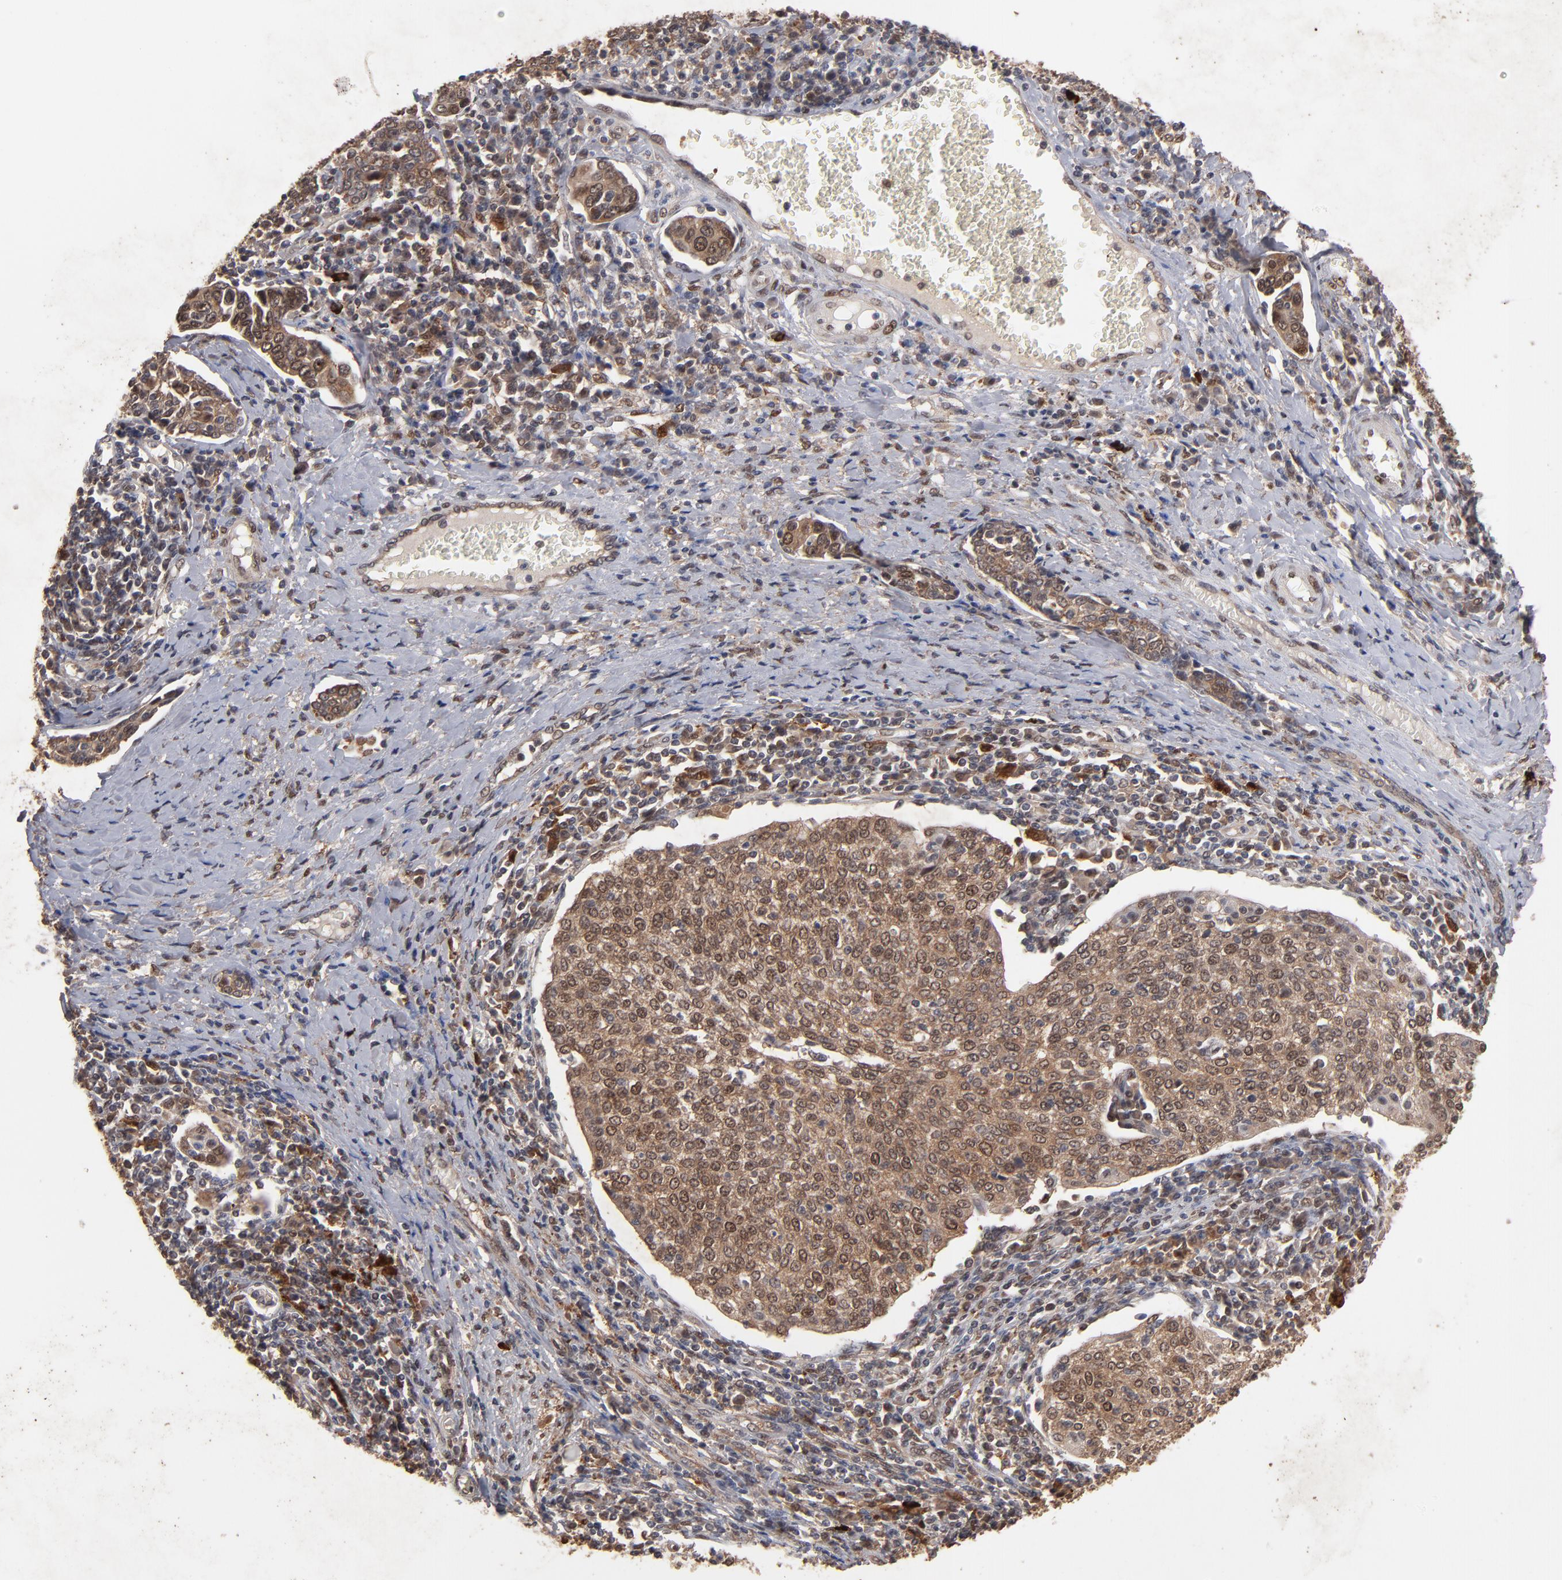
{"staining": {"intensity": "moderate", "quantity": ">75%", "location": "cytoplasmic/membranous,nuclear"}, "tissue": "cervical cancer", "cell_type": "Tumor cells", "image_type": "cancer", "snomed": [{"axis": "morphology", "description": "Squamous cell carcinoma, NOS"}, {"axis": "topography", "description": "Cervix"}], "caption": "This histopathology image displays immunohistochemistry (IHC) staining of human cervical cancer, with medium moderate cytoplasmic/membranous and nuclear staining in about >75% of tumor cells.", "gene": "HUWE1", "patient": {"sex": "female", "age": 40}}